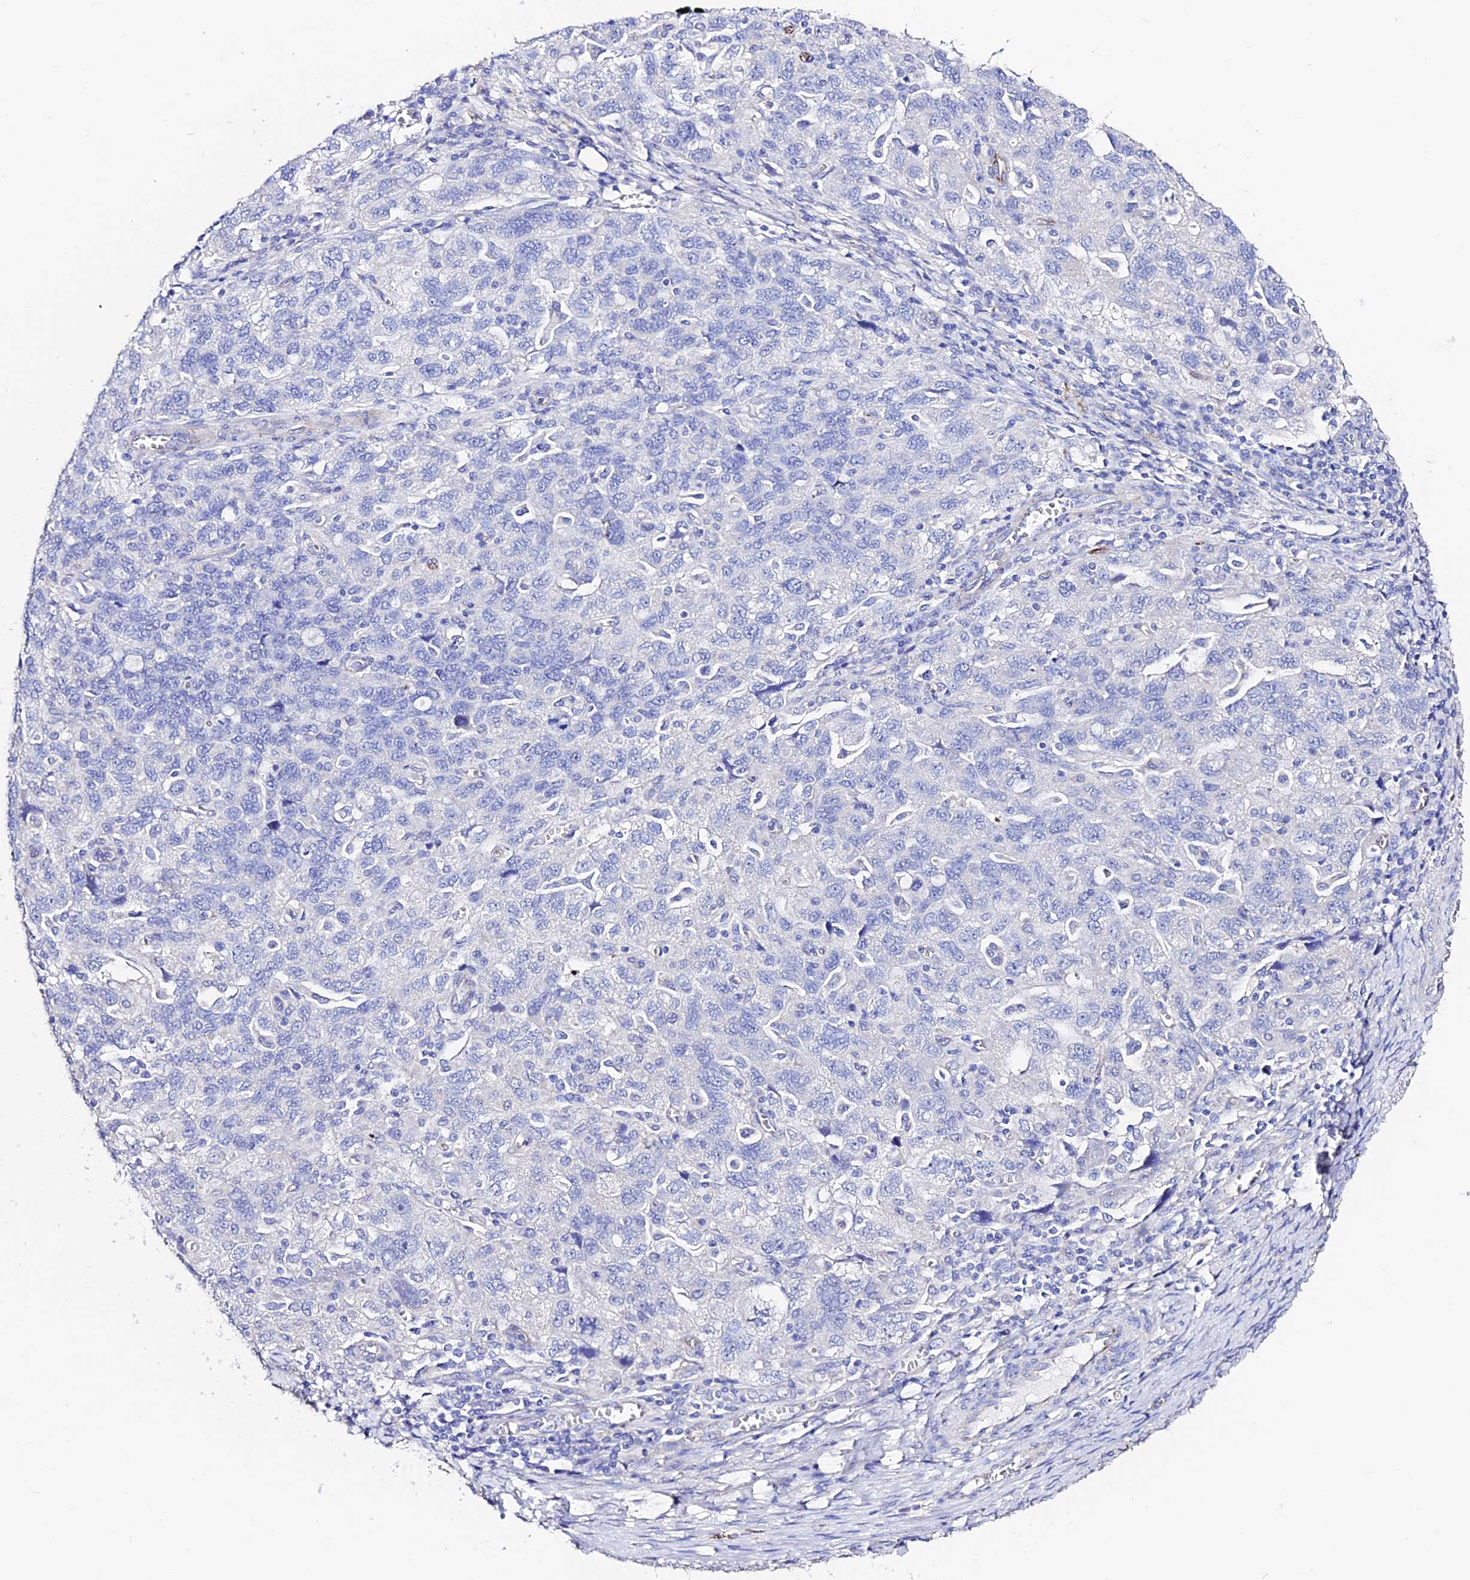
{"staining": {"intensity": "negative", "quantity": "none", "location": "none"}, "tissue": "ovarian cancer", "cell_type": "Tumor cells", "image_type": "cancer", "snomed": [{"axis": "morphology", "description": "Carcinoma, NOS"}, {"axis": "morphology", "description": "Cystadenocarcinoma, serous, NOS"}, {"axis": "topography", "description": "Ovary"}], "caption": "IHC photomicrograph of neoplastic tissue: human ovarian cancer stained with DAB (3,3'-diaminobenzidine) demonstrates no significant protein staining in tumor cells.", "gene": "ESM1", "patient": {"sex": "female", "age": 69}}